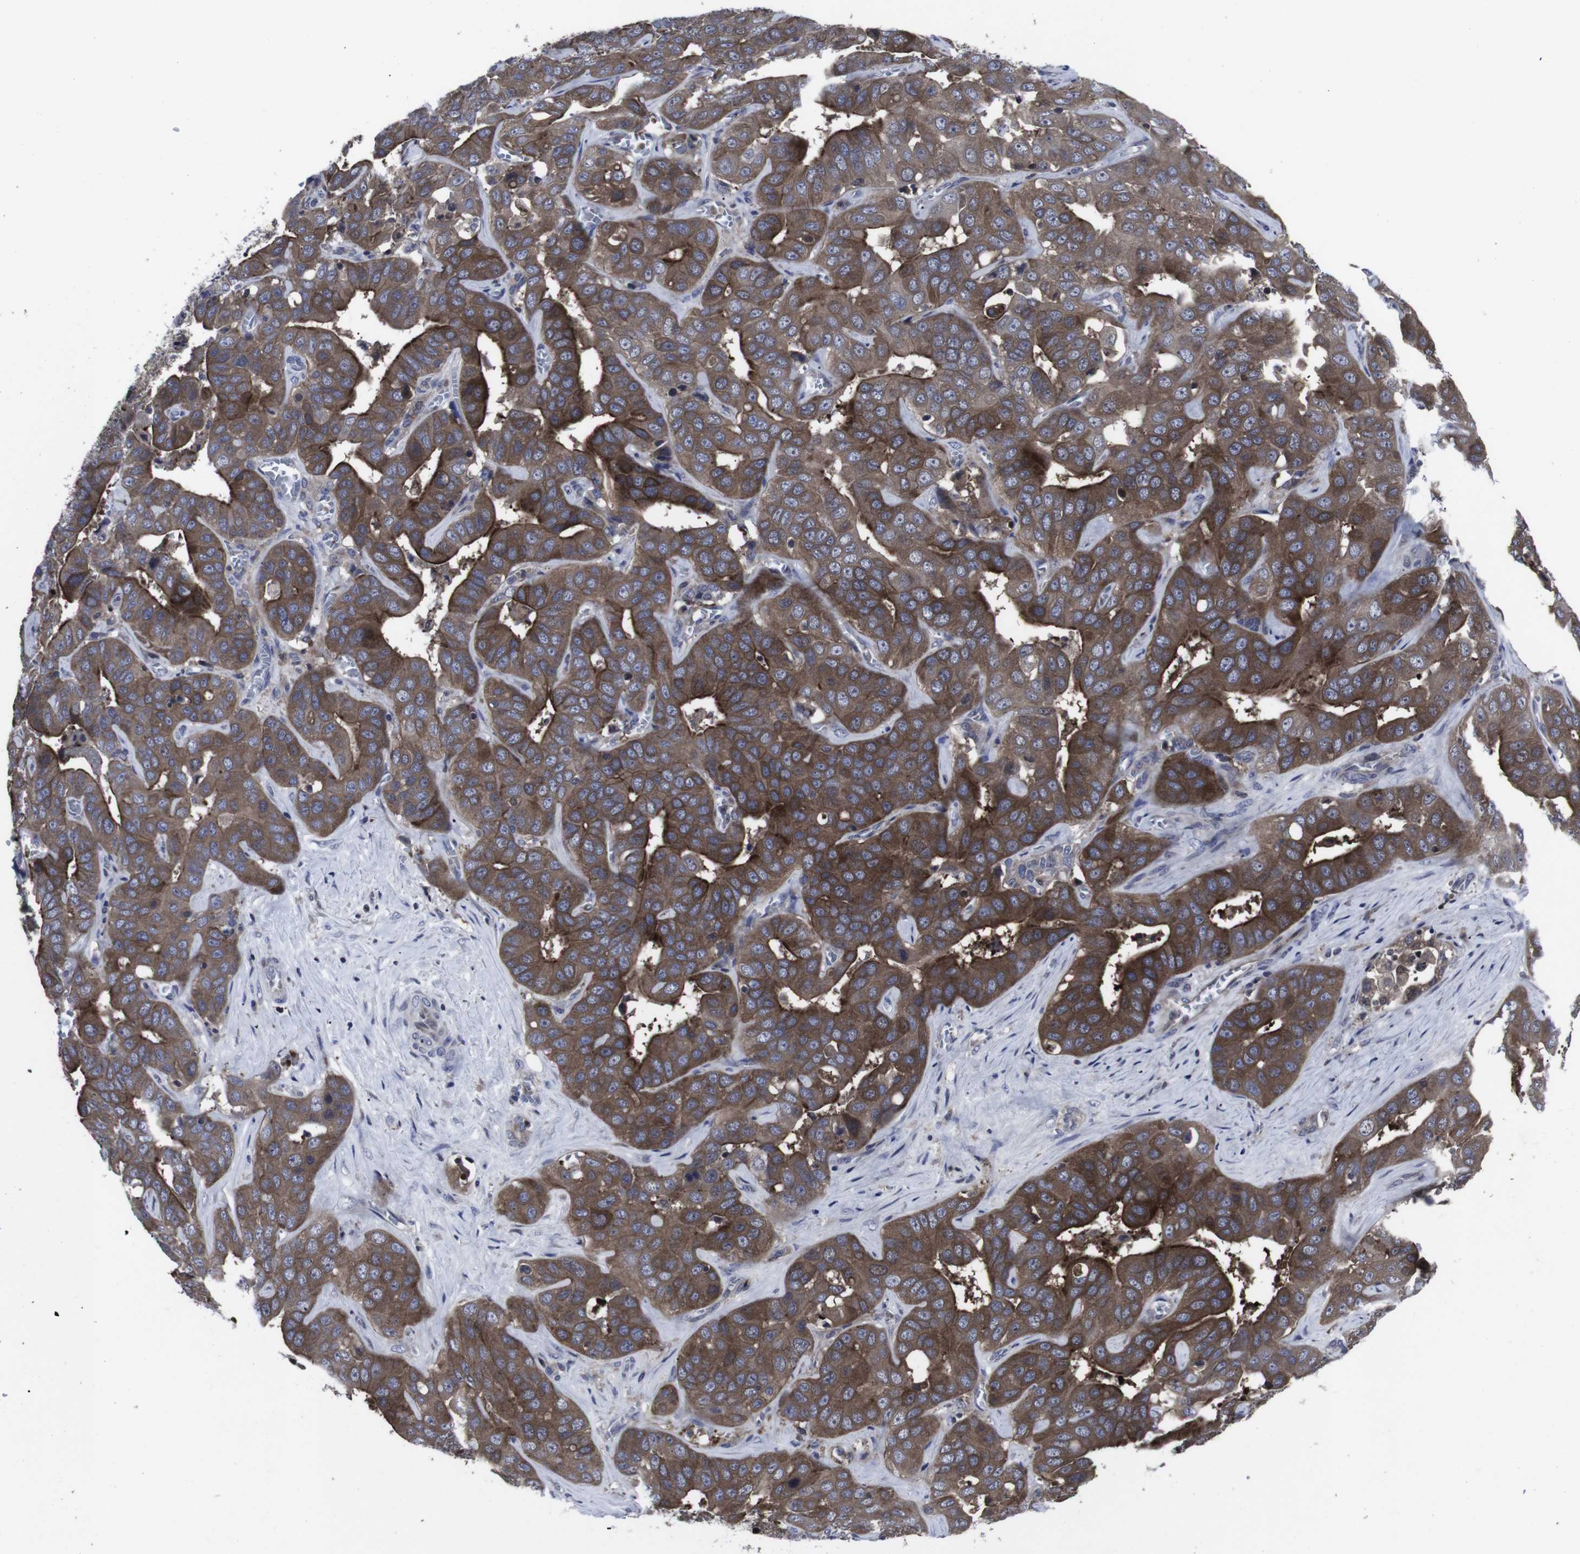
{"staining": {"intensity": "moderate", "quantity": ">75%", "location": "cytoplasmic/membranous"}, "tissue": "liver cancer", "cell_type": "Tumor cells", "image_type": "cancer", "snomed": [{"axis": "morphology", "description": "Cholangiocarcinoma"}, {"axis": "topography", "description": "Liver"}], "caption": "Protein staining by immunohistochemistry displays moderate cytoplasmic/membranous positivity in approximately >75% of tumor cells in liver cancer (cholangiocarcinoma).", "gene": "HPRT1", "patient": {"sex": "female", "age": 52}}